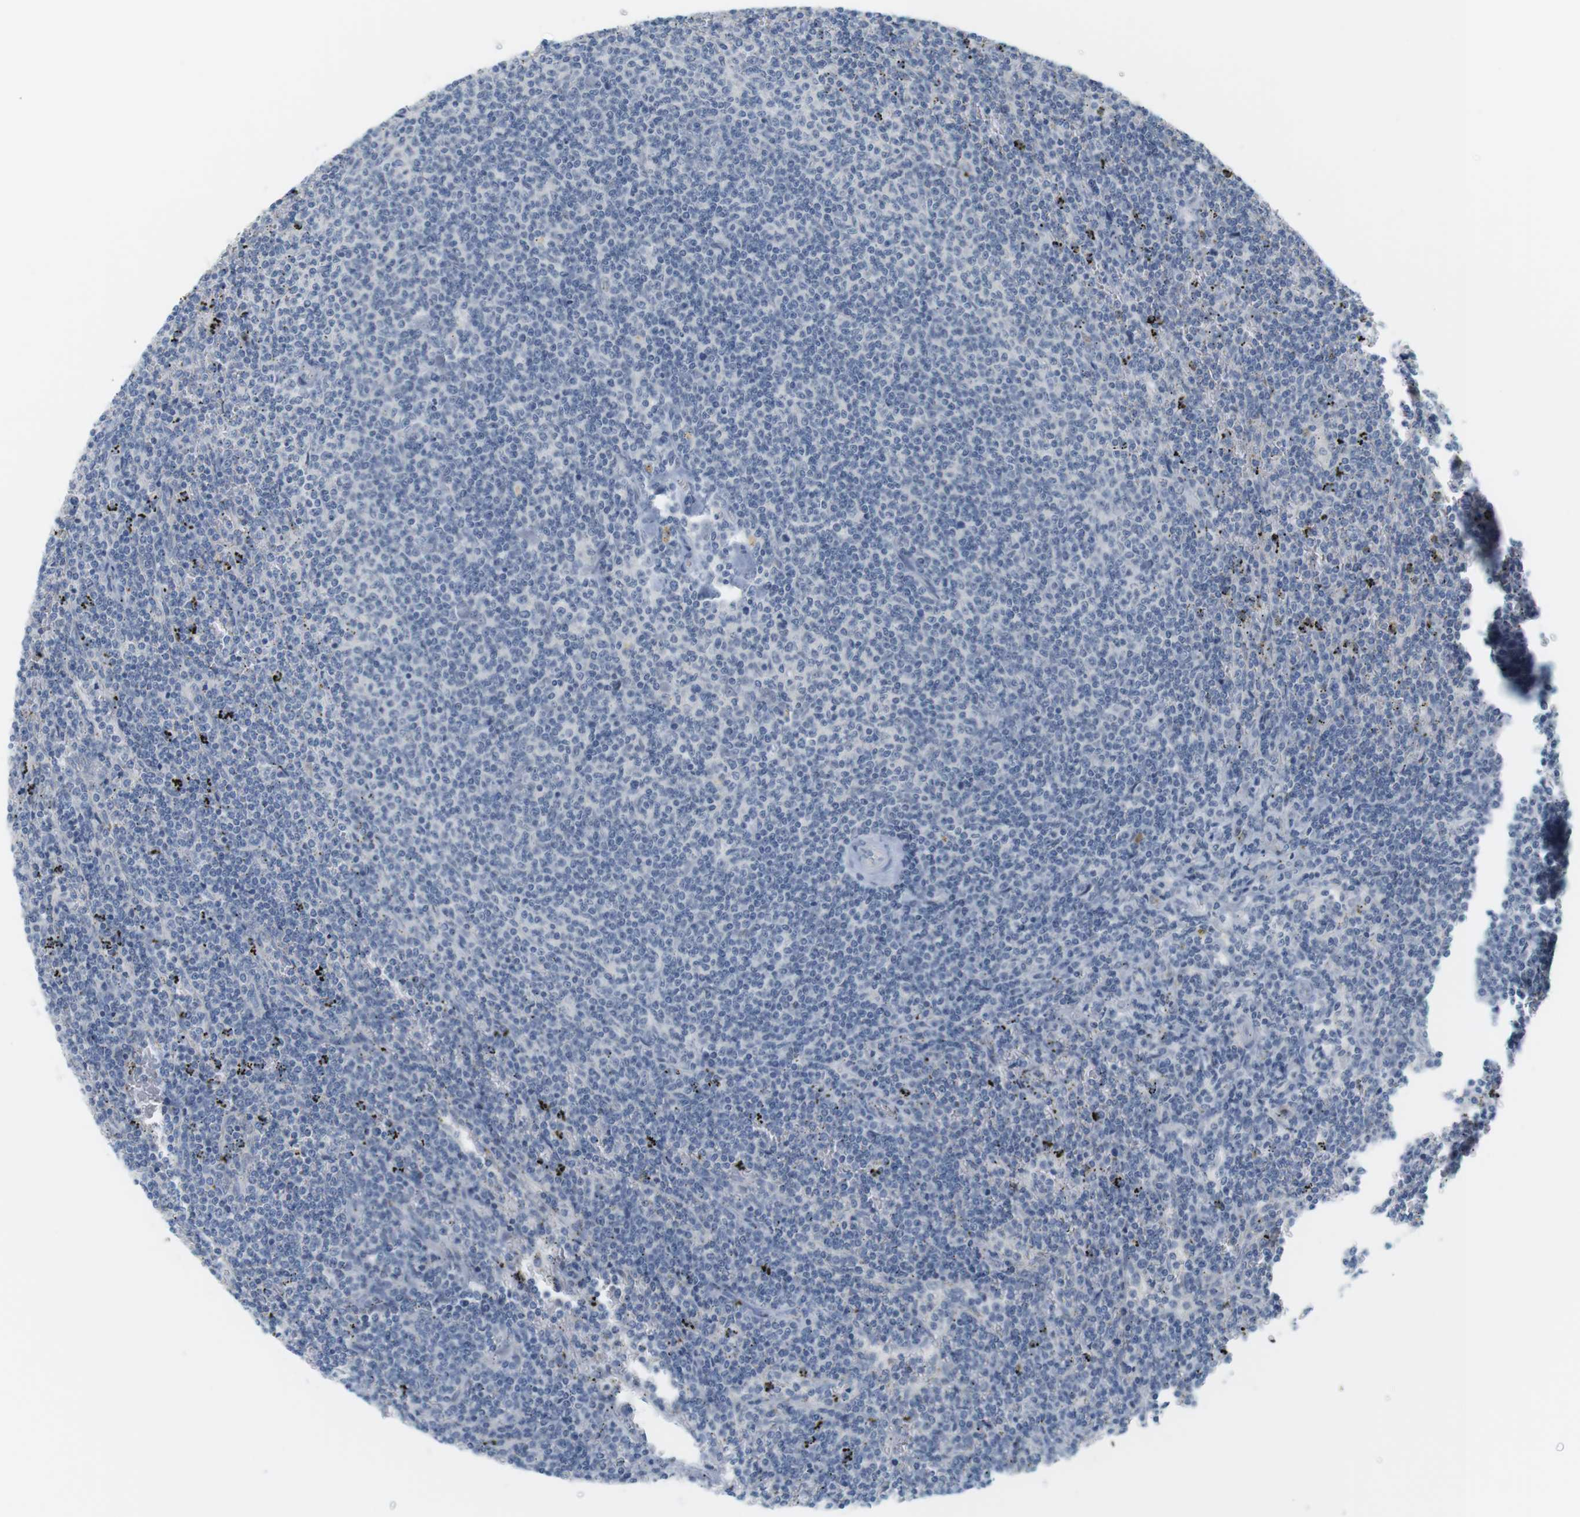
{"staining": {"intensity": "negative", "quantity": "none", "location": "none"}, "tissue": "lymphoma", "cell_type": "Tumor cells", "image_type": "cancer", "snomed": [{"axis": "morphology", "description": "Malignant lymphoma, non-Hodgkin's type, Low grade"}, {"axis": "topography", "description": "Spleen"}], "caption": "IHC of malignant lymphoma, non-Hodgkin's type (low-grade) reveals no staining in tumor cells.", "gene": "CREB3L2", "patient": {"sex": "female", "age": 50}}